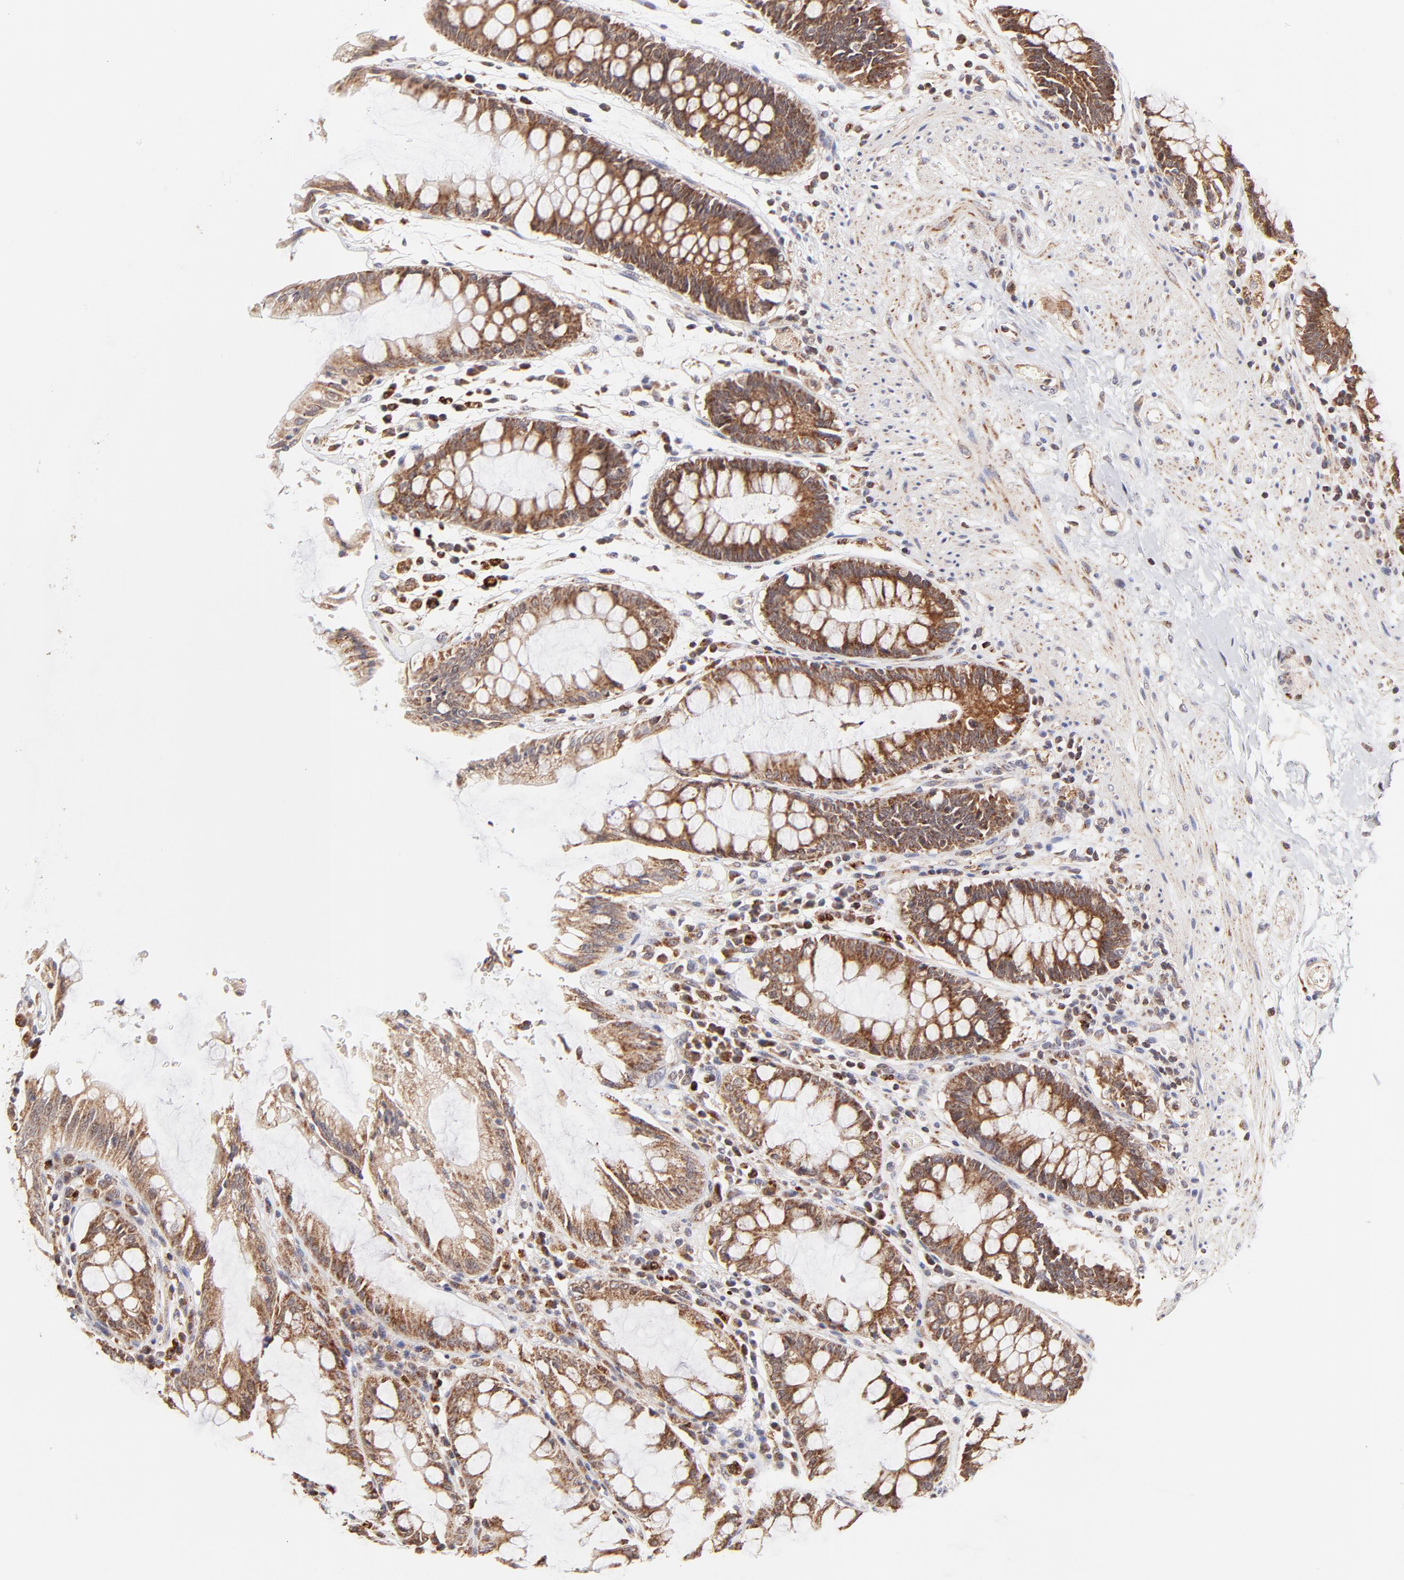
{"staining": {"intensity": "moderate", "quantity": ">75%", "location": "cytoplasmic/membranous"}, "tissue": "rectum", "cell_type": "Glandular cells", "image_type": "normal", "snomed": [{"axis": "morphology", "description": "Normal tissue, NOS"}, {"axis": "topography", "description": "Rectum"}], "caption": "A brown stain labels moderate cytoplasmic/membranous staining of a protein in glandular cells of normal rectum.", "gene": "MAP2K7", "patient": {"sex": "female", "age": 46}}